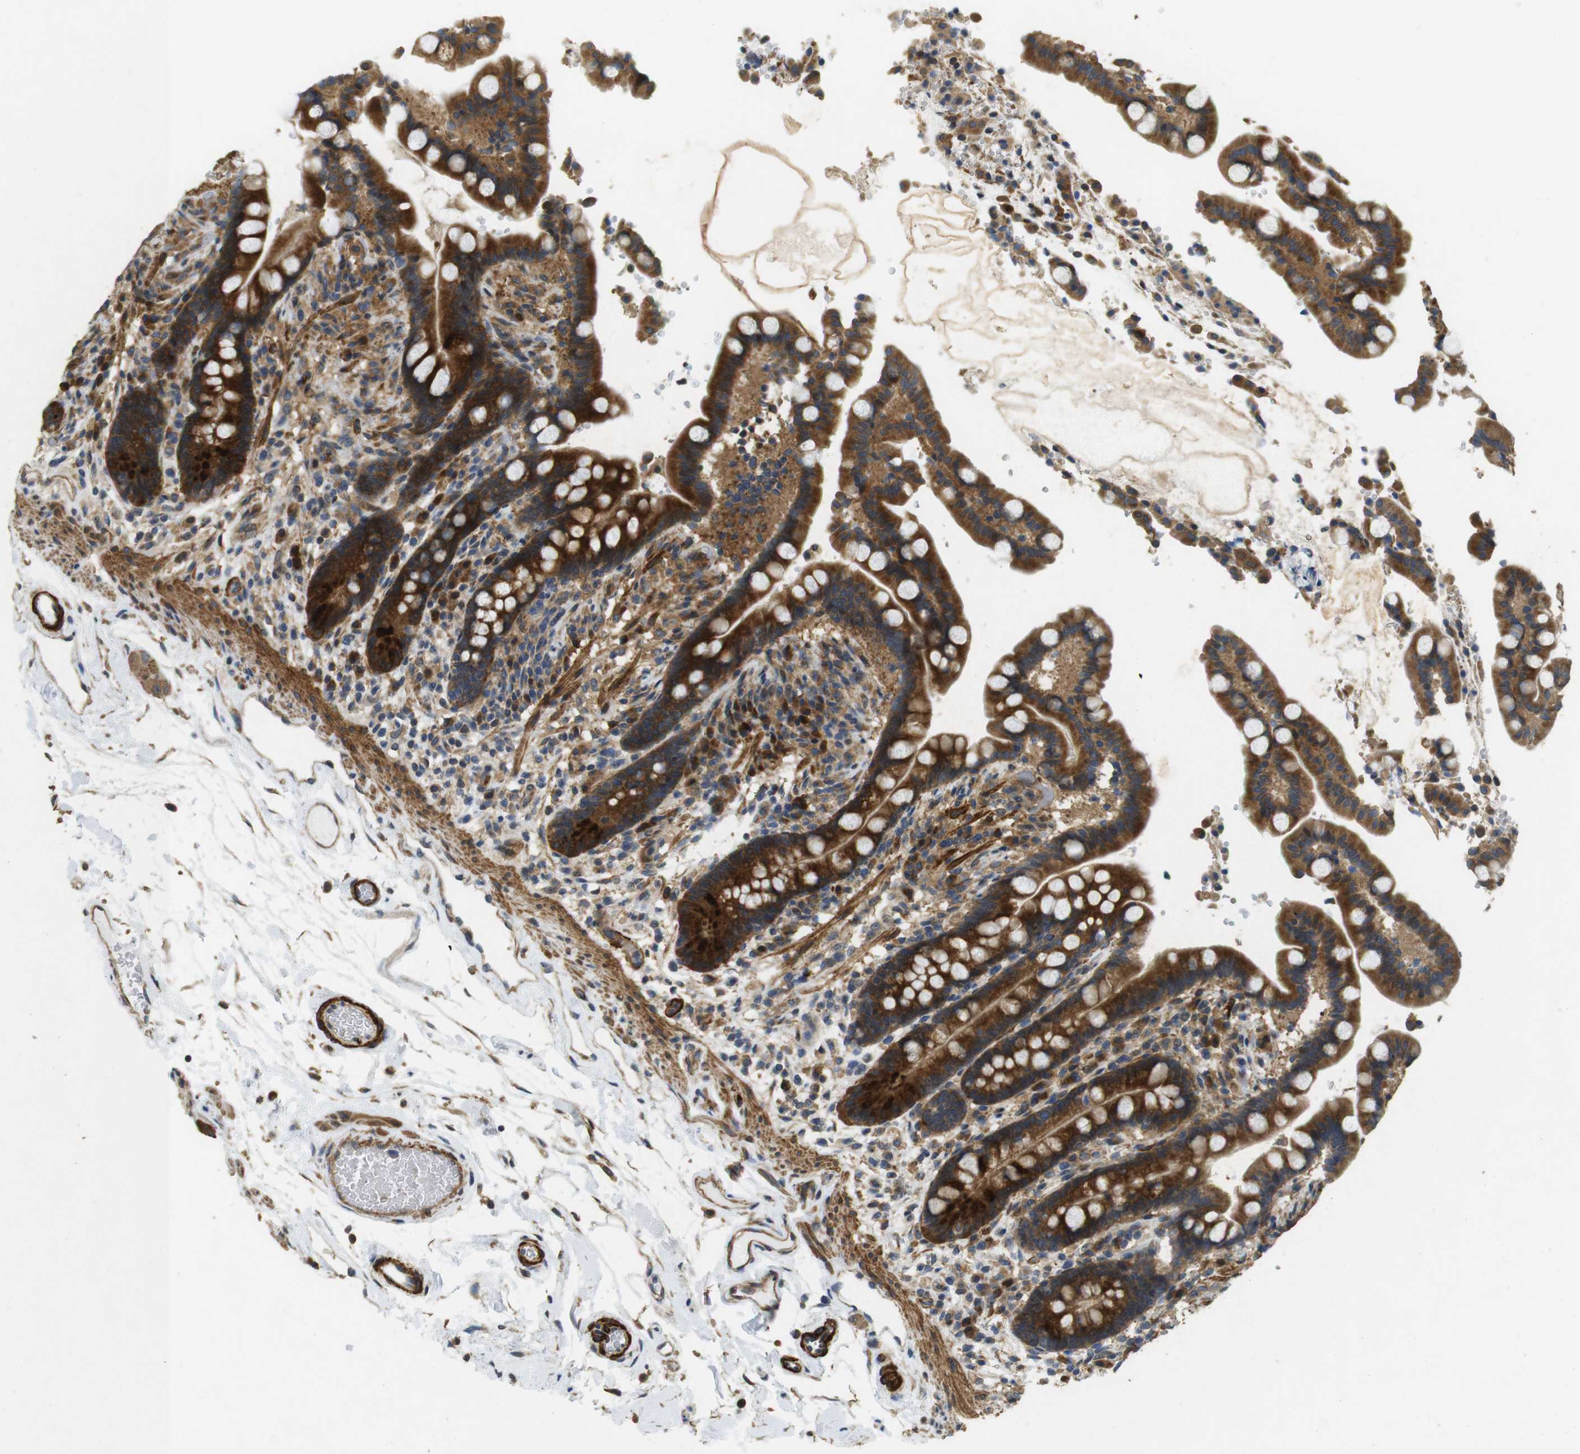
{"staining": {"intensity": "strong", "quantity": ">75%", "location": "cytoplasmic/membranous"}, "tissue": "colon", "cell_type": "Endothelial cells", "image_type": "normal", "snomed": [{"axis": "morphology", "description": "Normal tissue, NOS"}, {"axis": "topography", "description": "Colon"}], "caption": "Immunohistochemistry of normal colon shows high levels of strong cytoplasmic/membranous positivity in approximately >75% of endothelial cells.", "gene": "BNIP3", "patient": {"sex": "male", "age": 73}}